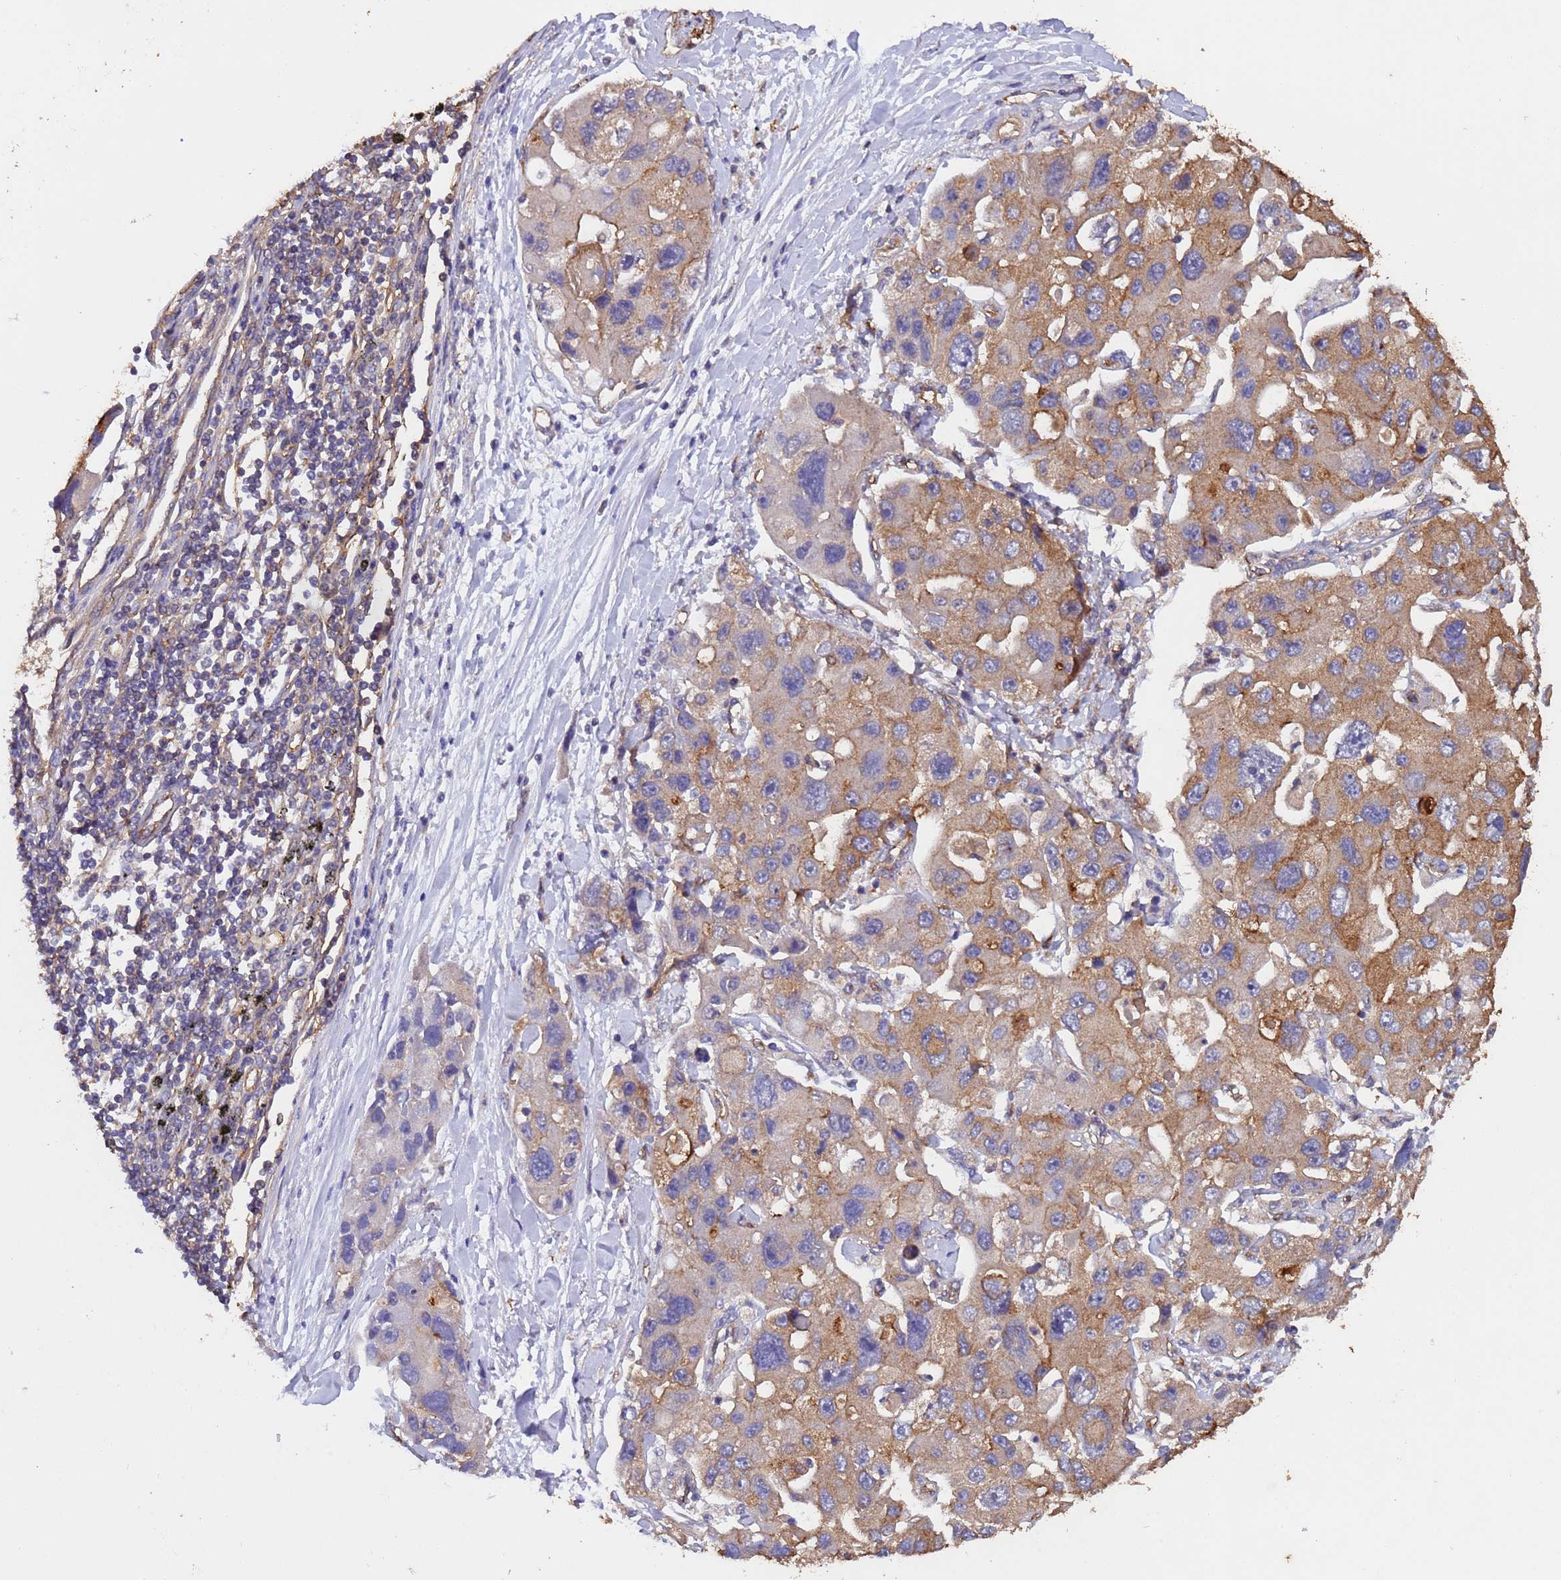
{"staining": {"intensity": "moderate", "quantity": ">75%", "location": "cytoplasmic/membranous"}, "tissue": "lung cancer", "cell_type": "Tumor cells", "image_type": "cancer", "snomed": [{"axis": "morphology", "description": "Adenocarcinoma, NOS"}, {"axis": "topography", "description": "Lung"}], "caption": "Protein staining of adenocarcinoma (lung) tissue displays moderate cytoplasmic/membranous positivity in approximately >75% of tumor cells. (Brightfield microscopy of DAB IHC at high magnification).", "gene": "MTX3", "patient": {"sex": "female", "age": 54}}